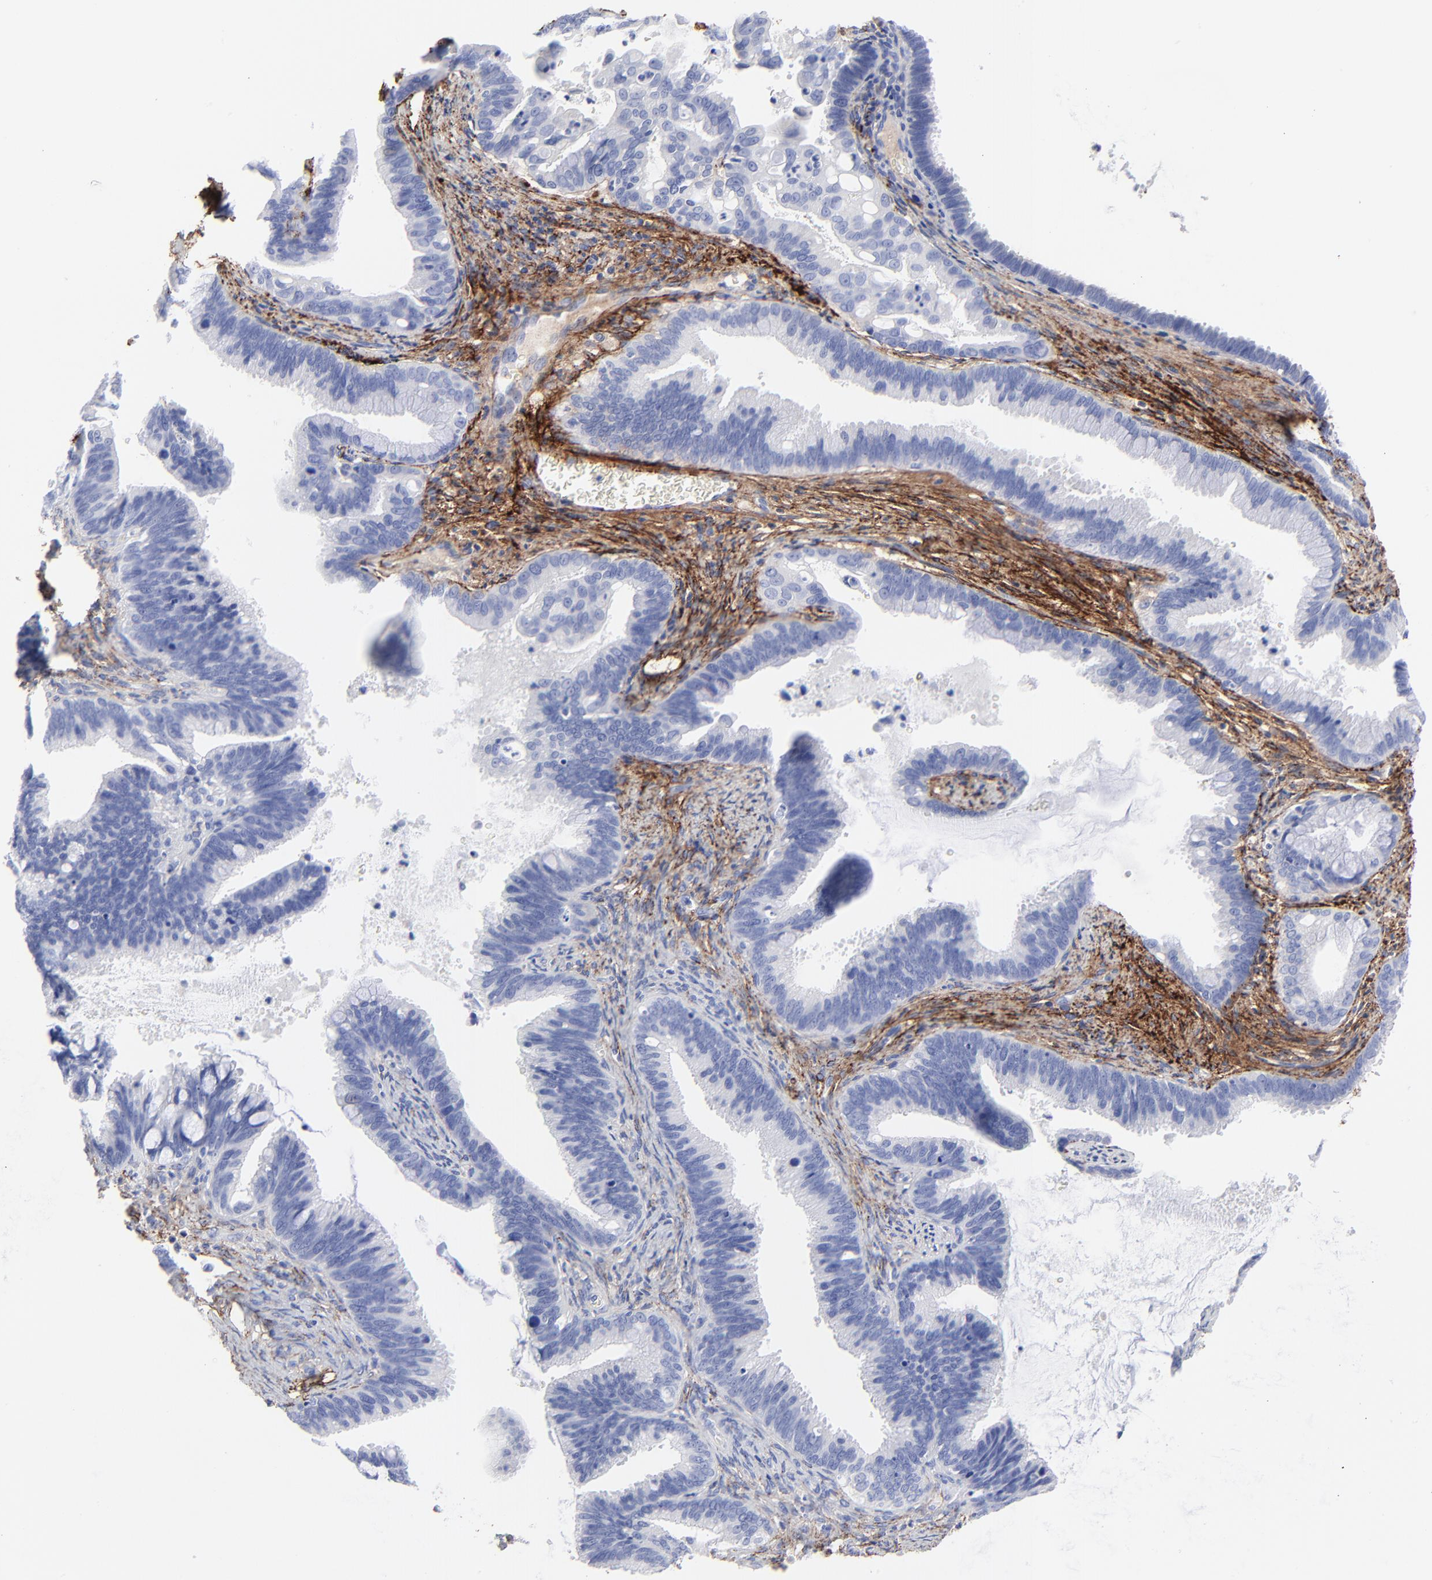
{"staining": {"intensity": "negative", "quantity": "none", "location": "none"}, "tissue": "cervical cancer", "cell_type": "Tumor cells", "image_type": "cancer", "snomed": [{"axis": "morphology", "description": "Adenocarcinoma, NOS"}, {"axis": "topography", "description": "Cervix"}], "caption": "DAB immunohistochemical staining of human adenocarcinoma (cervical) shows no significant expression in tumor cells.", "gene": "FBLN2", "patient": {"sex": "female", "age": 47}}